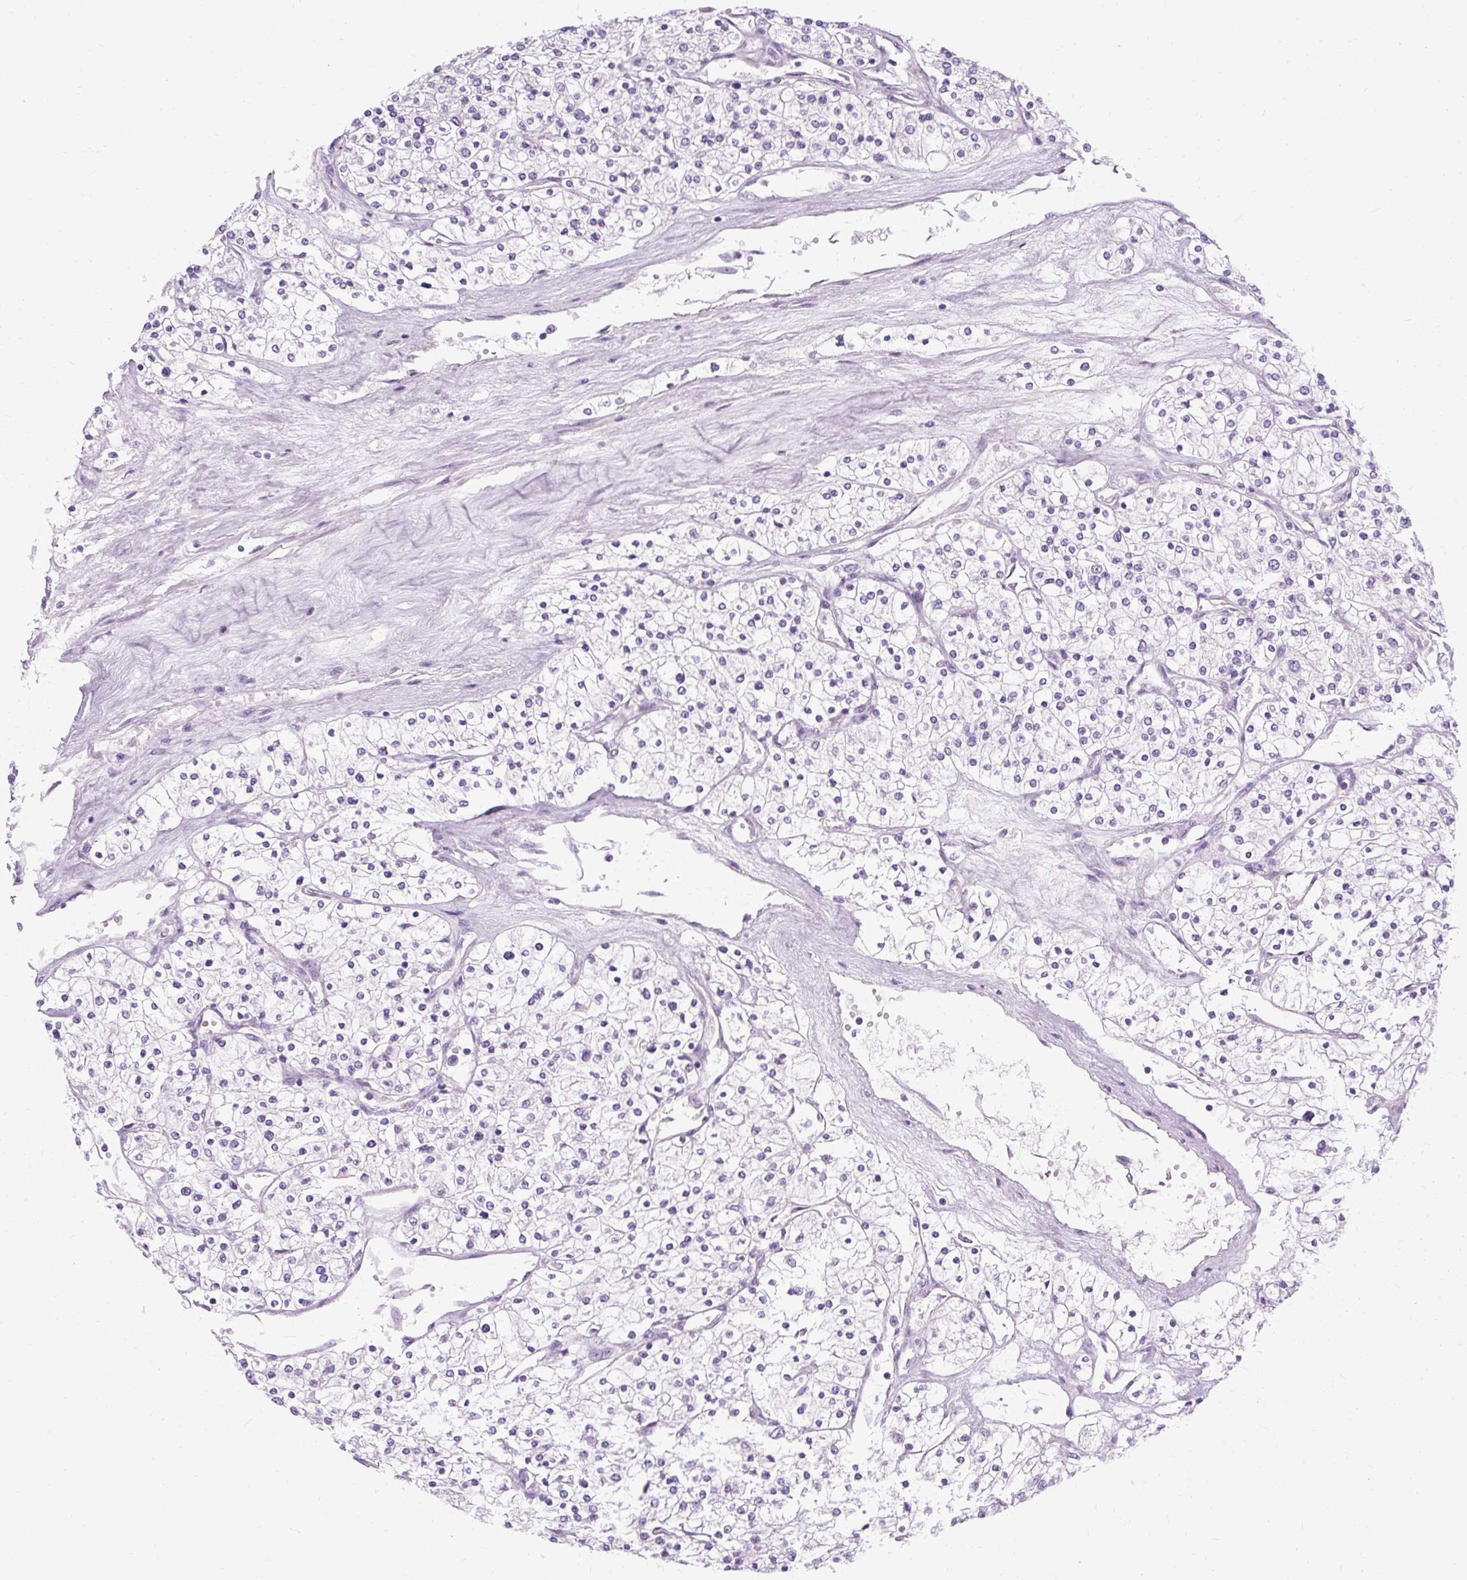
{"staining": {"intensity": "negative", "quantity": "none", "location": "none"}, "tissue": "renal cancer", "cell_type": "Tumor cells", "image_type": "cancer", "snomed": [{"axis": "morphology", "description": "Adenocarcinoma, NOS"}, {"axis": "topography", "description": "Kidney"}], "caption": "Tumor cells show no significant staining in renal adenocarcinoma.", "gene": "B3GNT4", "patient": {"sex": "male", "age": 80}}